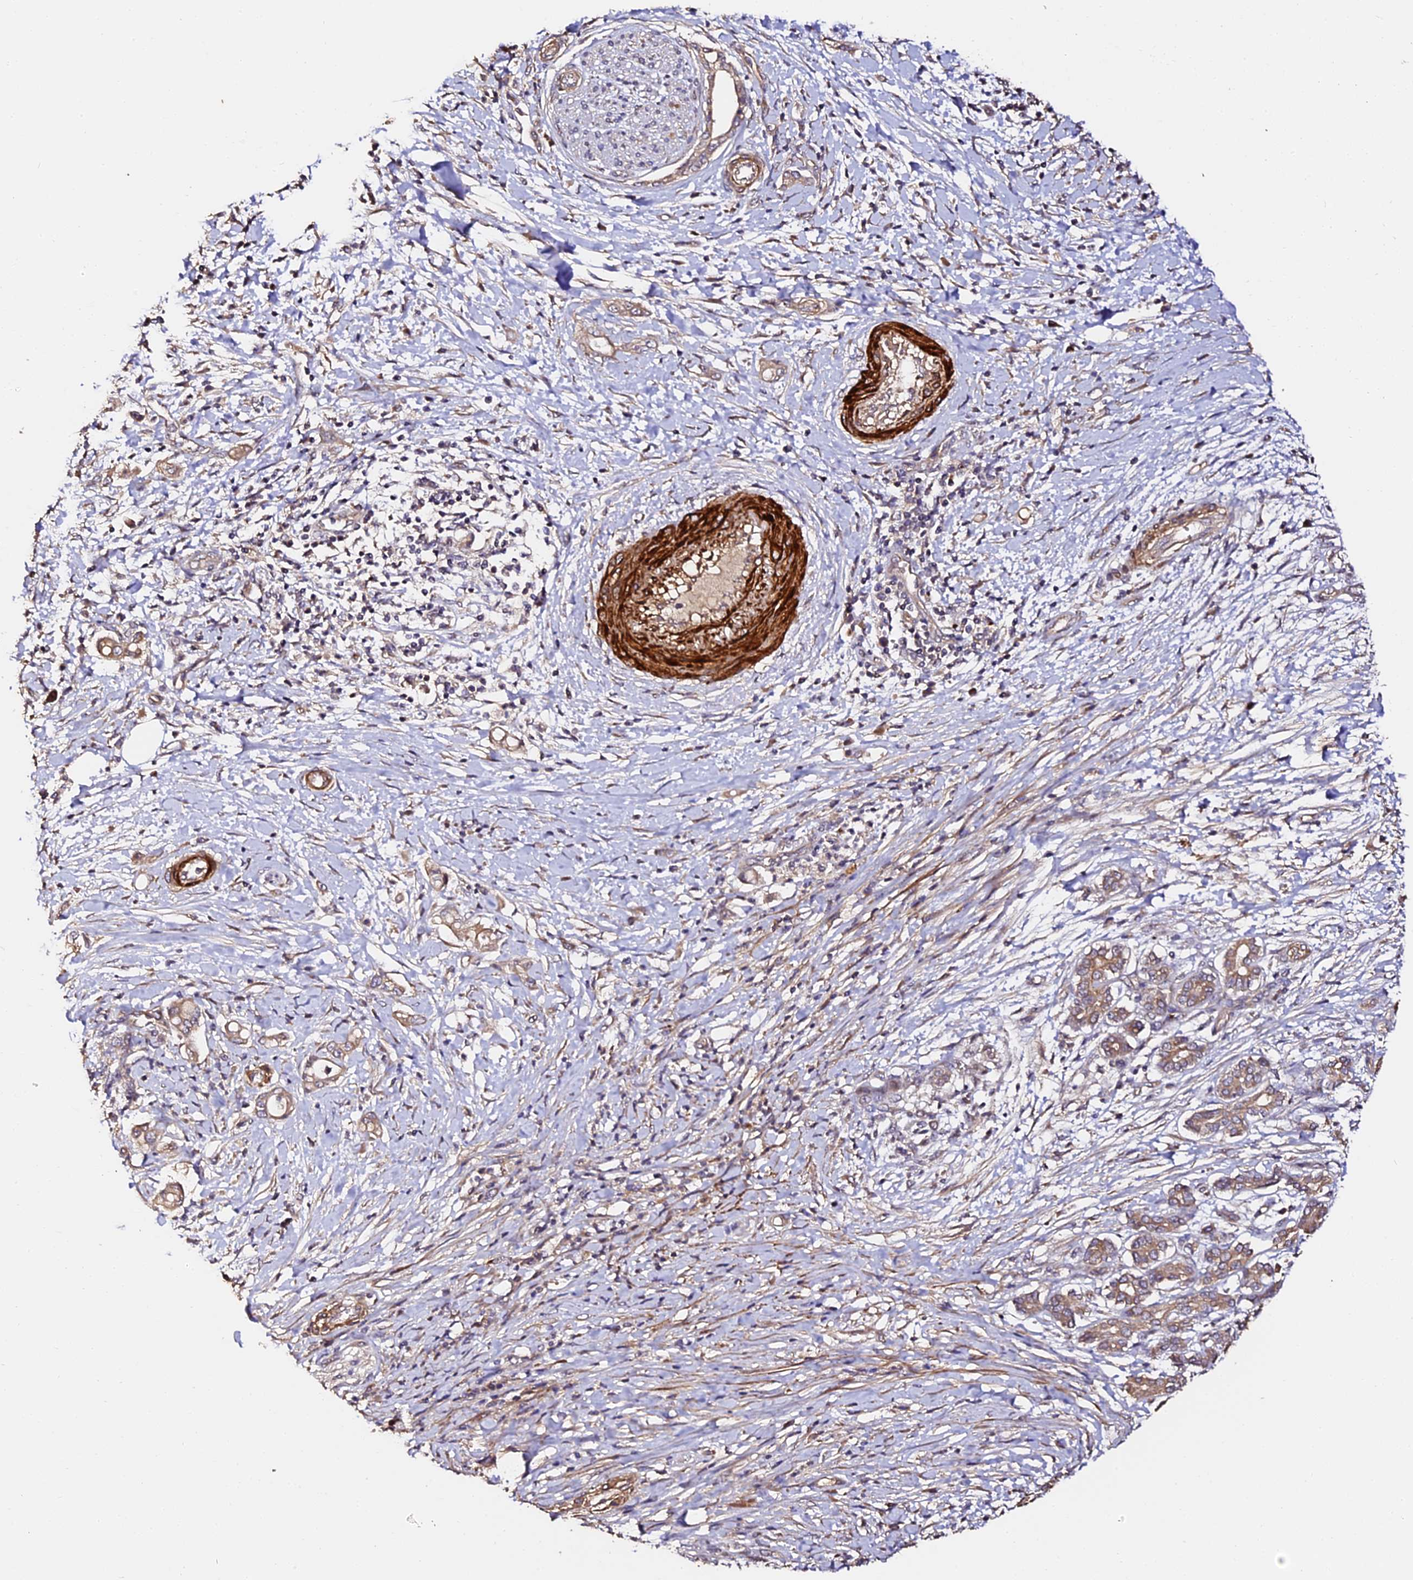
{"staining": {"intensity": "weak", "quantity": ">75%", "location": "cytoplasmic/membranous"}, "tissue": "pancreatic cancer", "cell_type": "Tumor cells", "image_type": "cancer", "snomed": [{"axis": "morphology", "description": "Adenocarcinoma, NOS"}, {"axis": "topography", "description": "Pancreas"}], "caption": "IHC image of human pancreatic cancer (adenocarcinoma) stained for a protein (brown), which exhibits low levels of weak cytoplasmic/membranous positivity in approximately >75% of tumor cells.", "gene": "TDO2", "patient": {"sex": "female", "age": 55}}